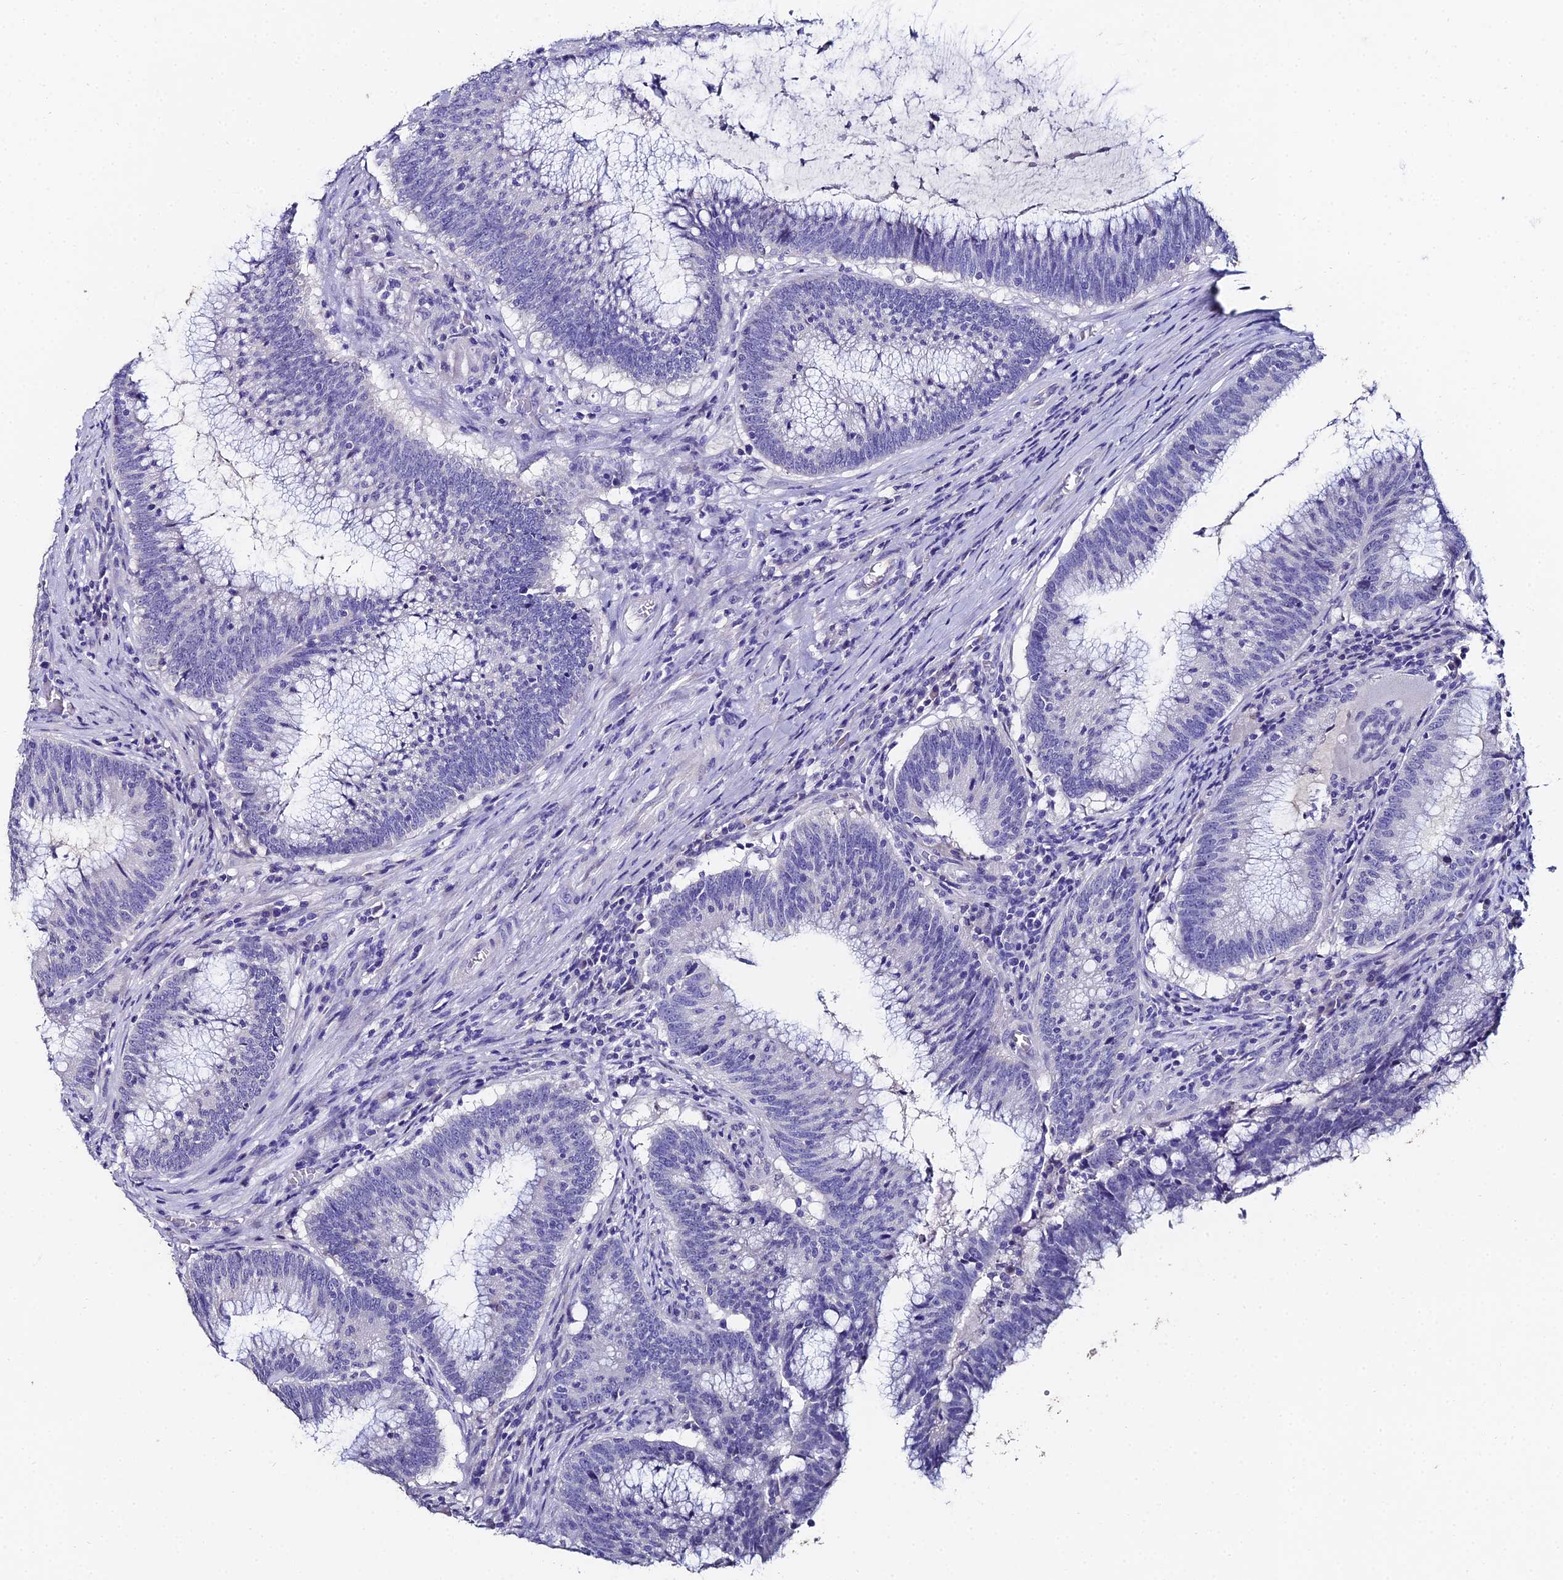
{"staining": {"intensity": "negative", "quantity": "none", "location": "none"}, "tissue": "colorectal cancer", "cell_type": "Tumor cells", "image_type": "cancer", "snomed": [{"axis": "morphology", "description": "Adenocarcinoma, NOS"}, {"axis": "topography", "description": "Rectum"}], "caption": "DAB (3,3'-diaminobenzidine) immunohistochemical staining of colorectal adenocarcinoma exhibits no significant positivity in tumor cells.", "gene": "ESRRG", "patient": {"sex": "female", "age": 77}}